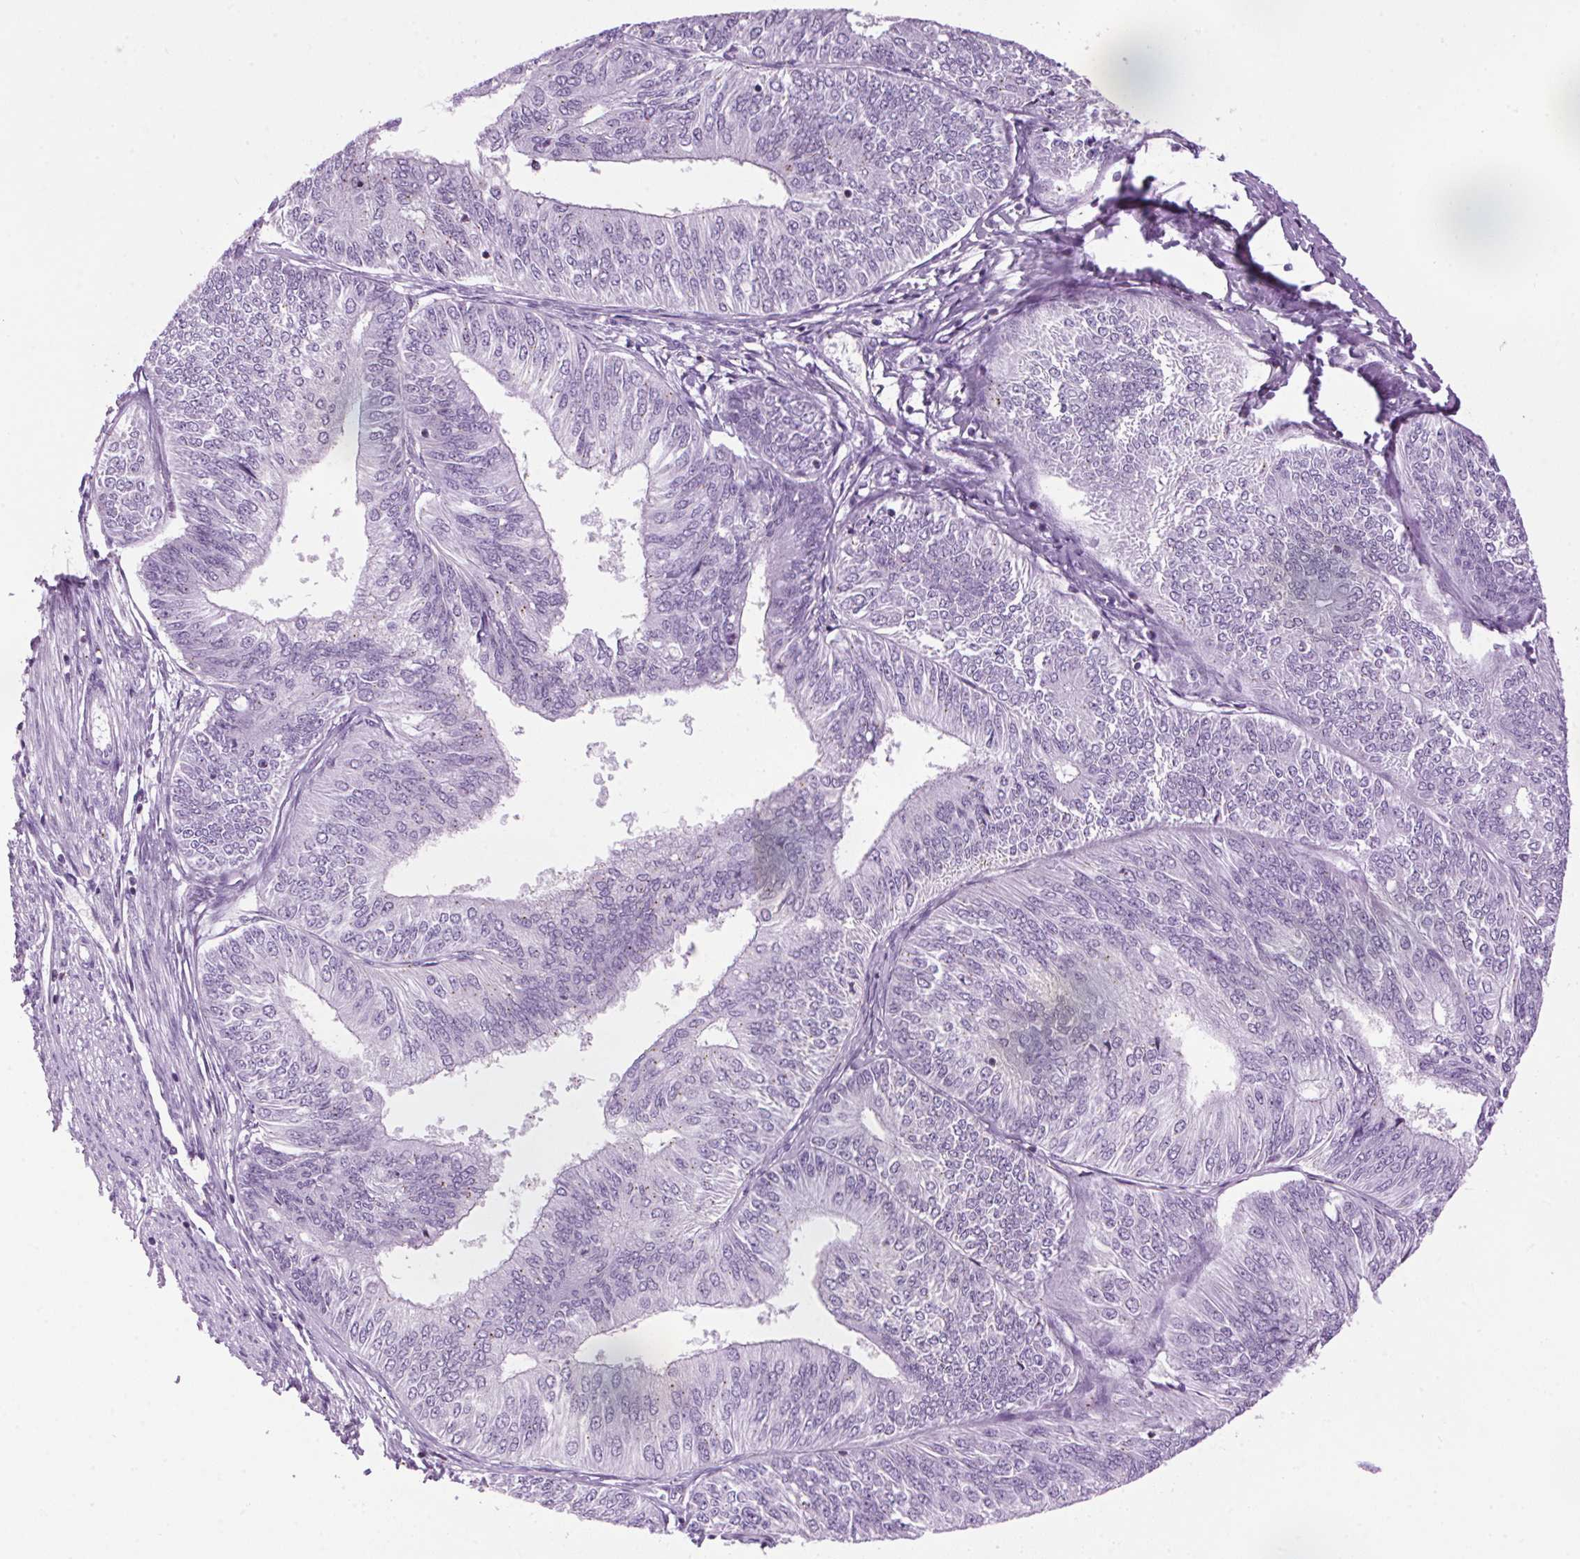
{"staining": {"intensity": "negative", "quantity": "none", "location": "none"}, "tissue": "endometrial cancer", "cell_type": "Tumor cells", "image_type": "cancer", "snomed": [{"axis": "morphology", "description": "Adenocarcinoma, NOS"}, {"axis": "topography", "description": "Endometrium"}], "caption": "DAB immunohistochemical staining of human adenocarcinoma (endometrial) shows no significant staining in tumor cells. (DAB immunohistochemistry (IHC), high magnification).", "gene": "TMEM88B", "patient": {"sex": "female", "age": 58}}